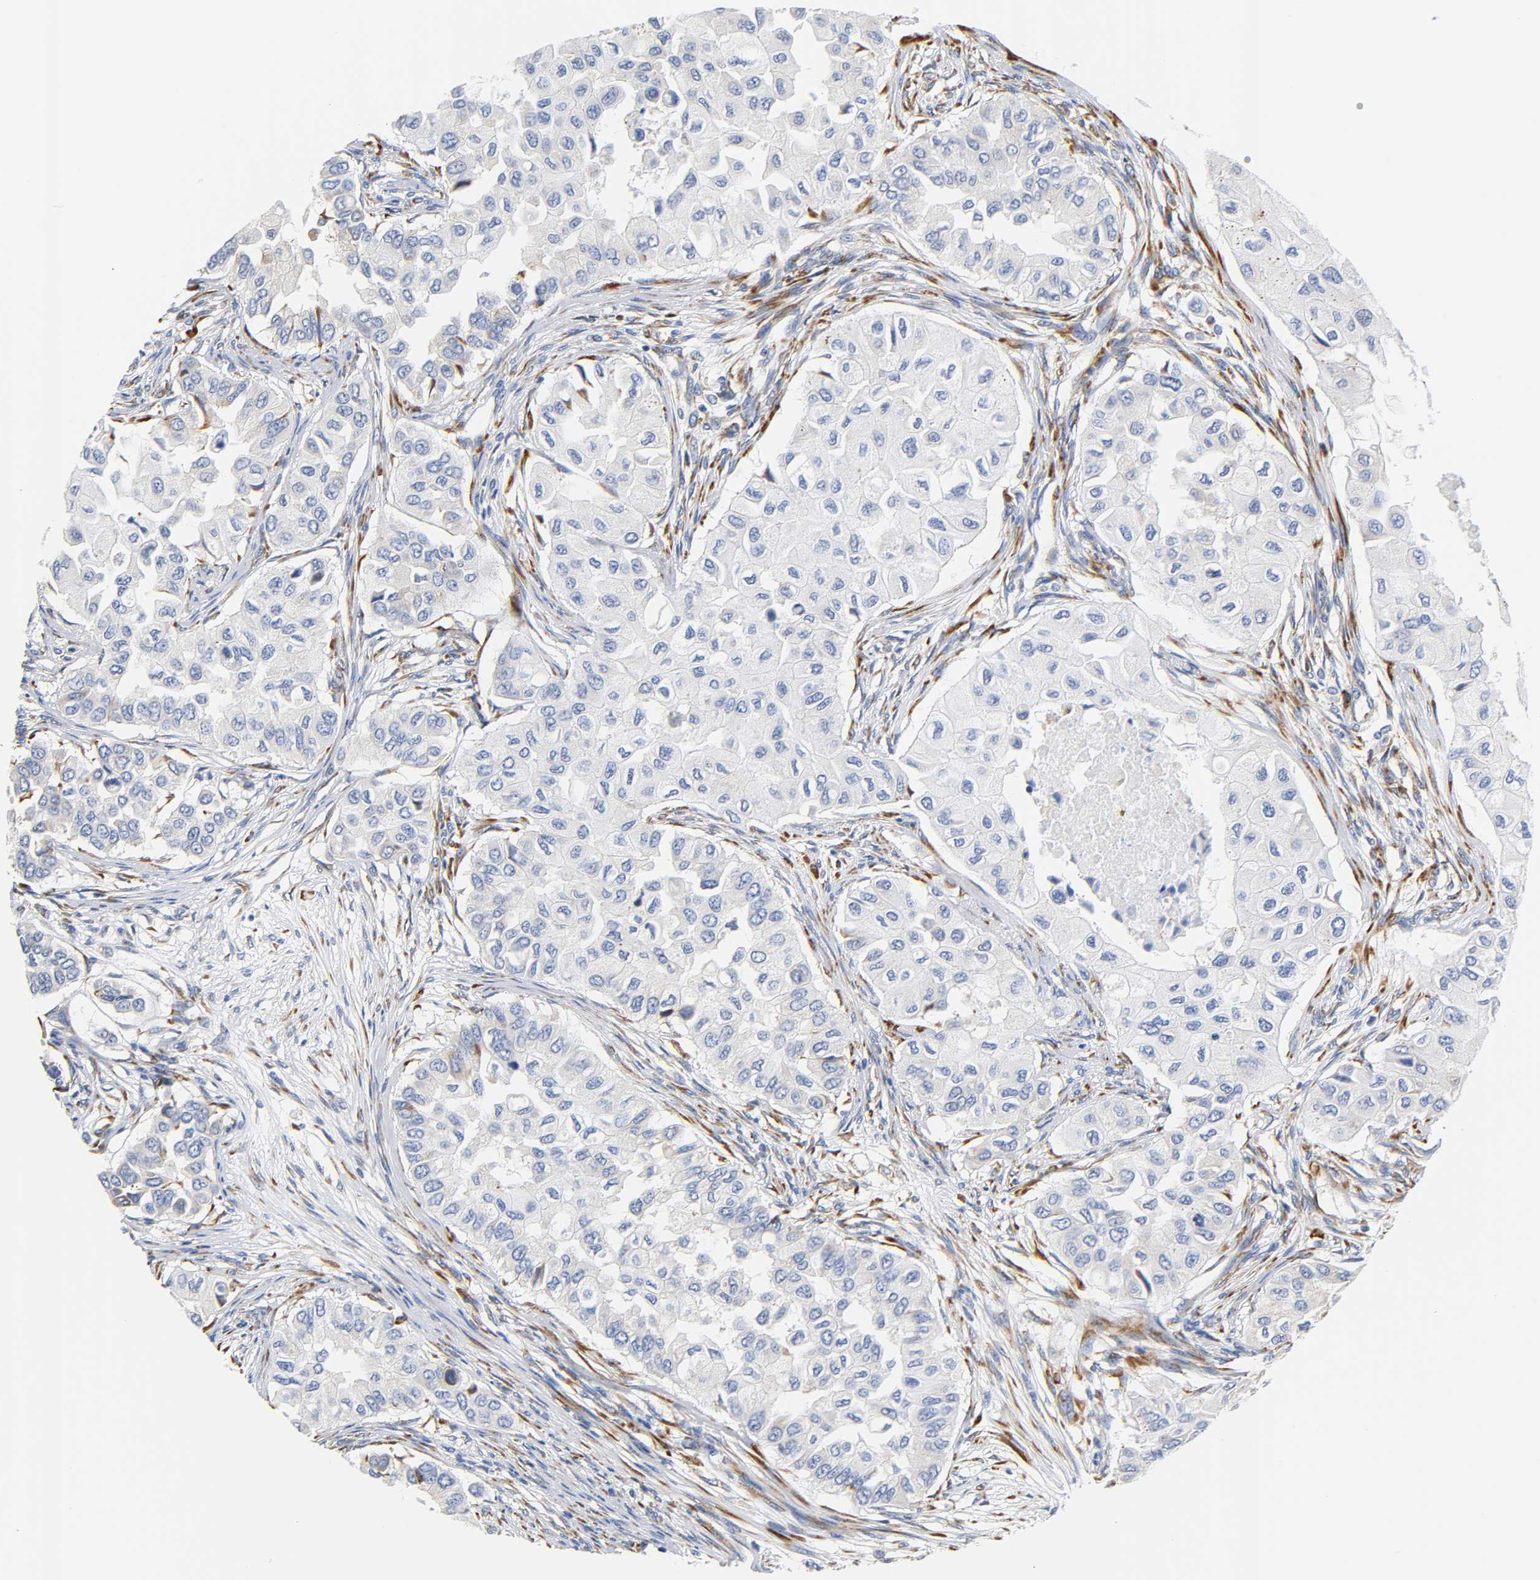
{"staining": {"intensity": "negative", "quantity": "none", "location": "none"}, "tissue": "breast cancer", "cell_type": "Tumor cells", "image_type": "cancer", "snomed": [{"axis": "morphology", "description": "Normal tissue, NOS"}, {"axis": "morphology", "description": "Duct carcinoma"}, {"axis": "topography", "description": "Breast"}], "caption": "High magnification brightfield microscopy of breast invasive ductal carcinoma stained with DAB (3,3'-diaminobenzidine) (brown) and counterstained with hematoxylin (blue): tumor cells show no significant positivity. (DAB immunohistochemistry (IHC), high magnification).", "gene": "REL", "patient": {"sex": "female", "age": 49}}